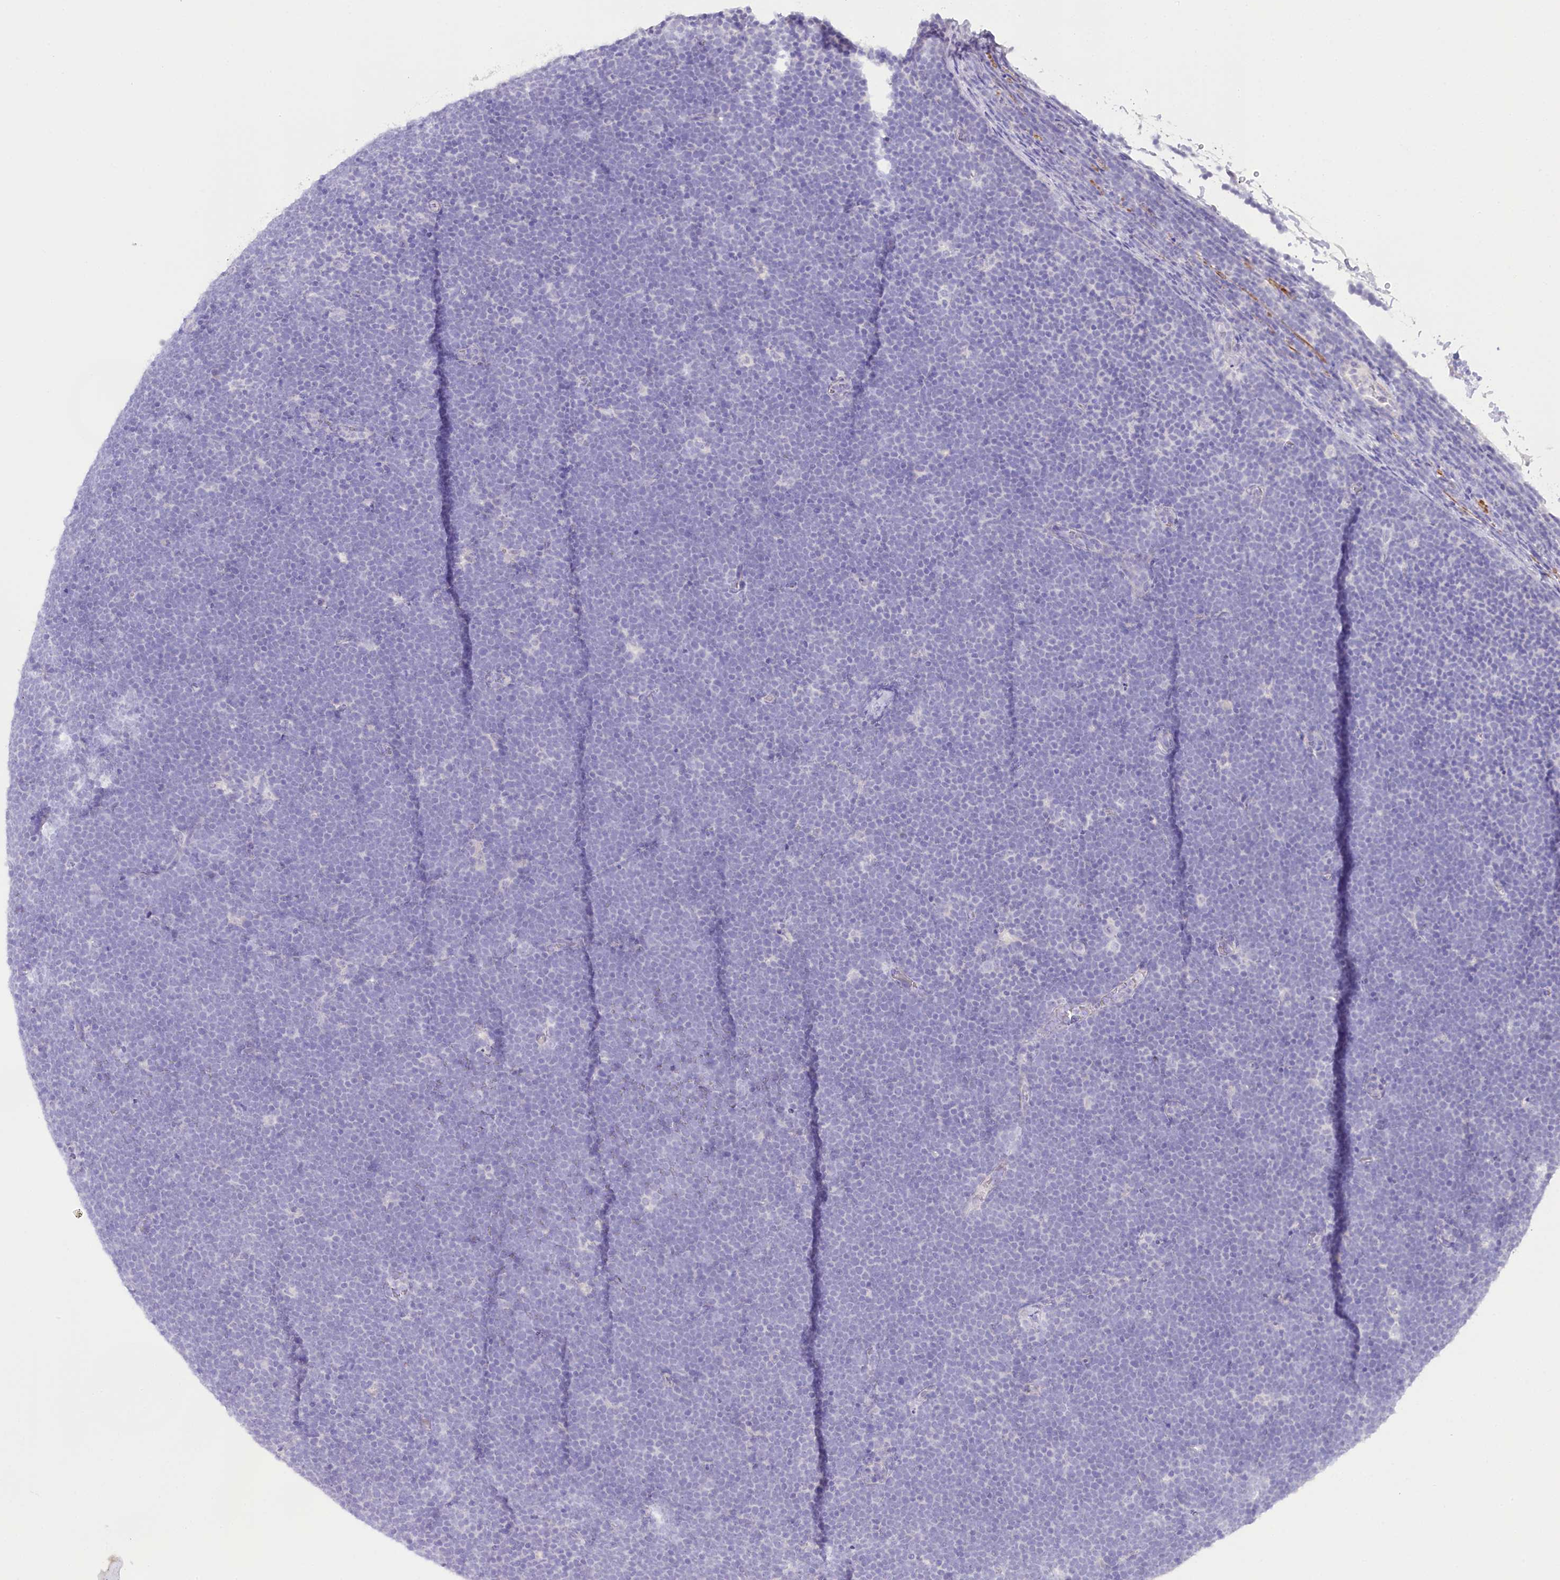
{"staining": {"intensity": "negative", "quantity": "none", "location": "none"}, "tissue": "lymphoma", "cell_type": "Tumor cells", "image_type": "cancer", "snomed": [{"axis": "morphology", "description": "Malignant lymphoma, non-Hodgkin's type, High grade"}, {"axis": "topography", "description": "Lymph node"}], "caption": "An immunohistochemistry (IHC) photomicrograph of malignant lymphoma, non-Hodgkin's type (high-grade) is shown. There is no staining in tumor cells of malignant lymphoma, non-Hodgkin's type (high-grade).", "gene": "CSN3", "patient": {"sex": "male", "age": 13}}